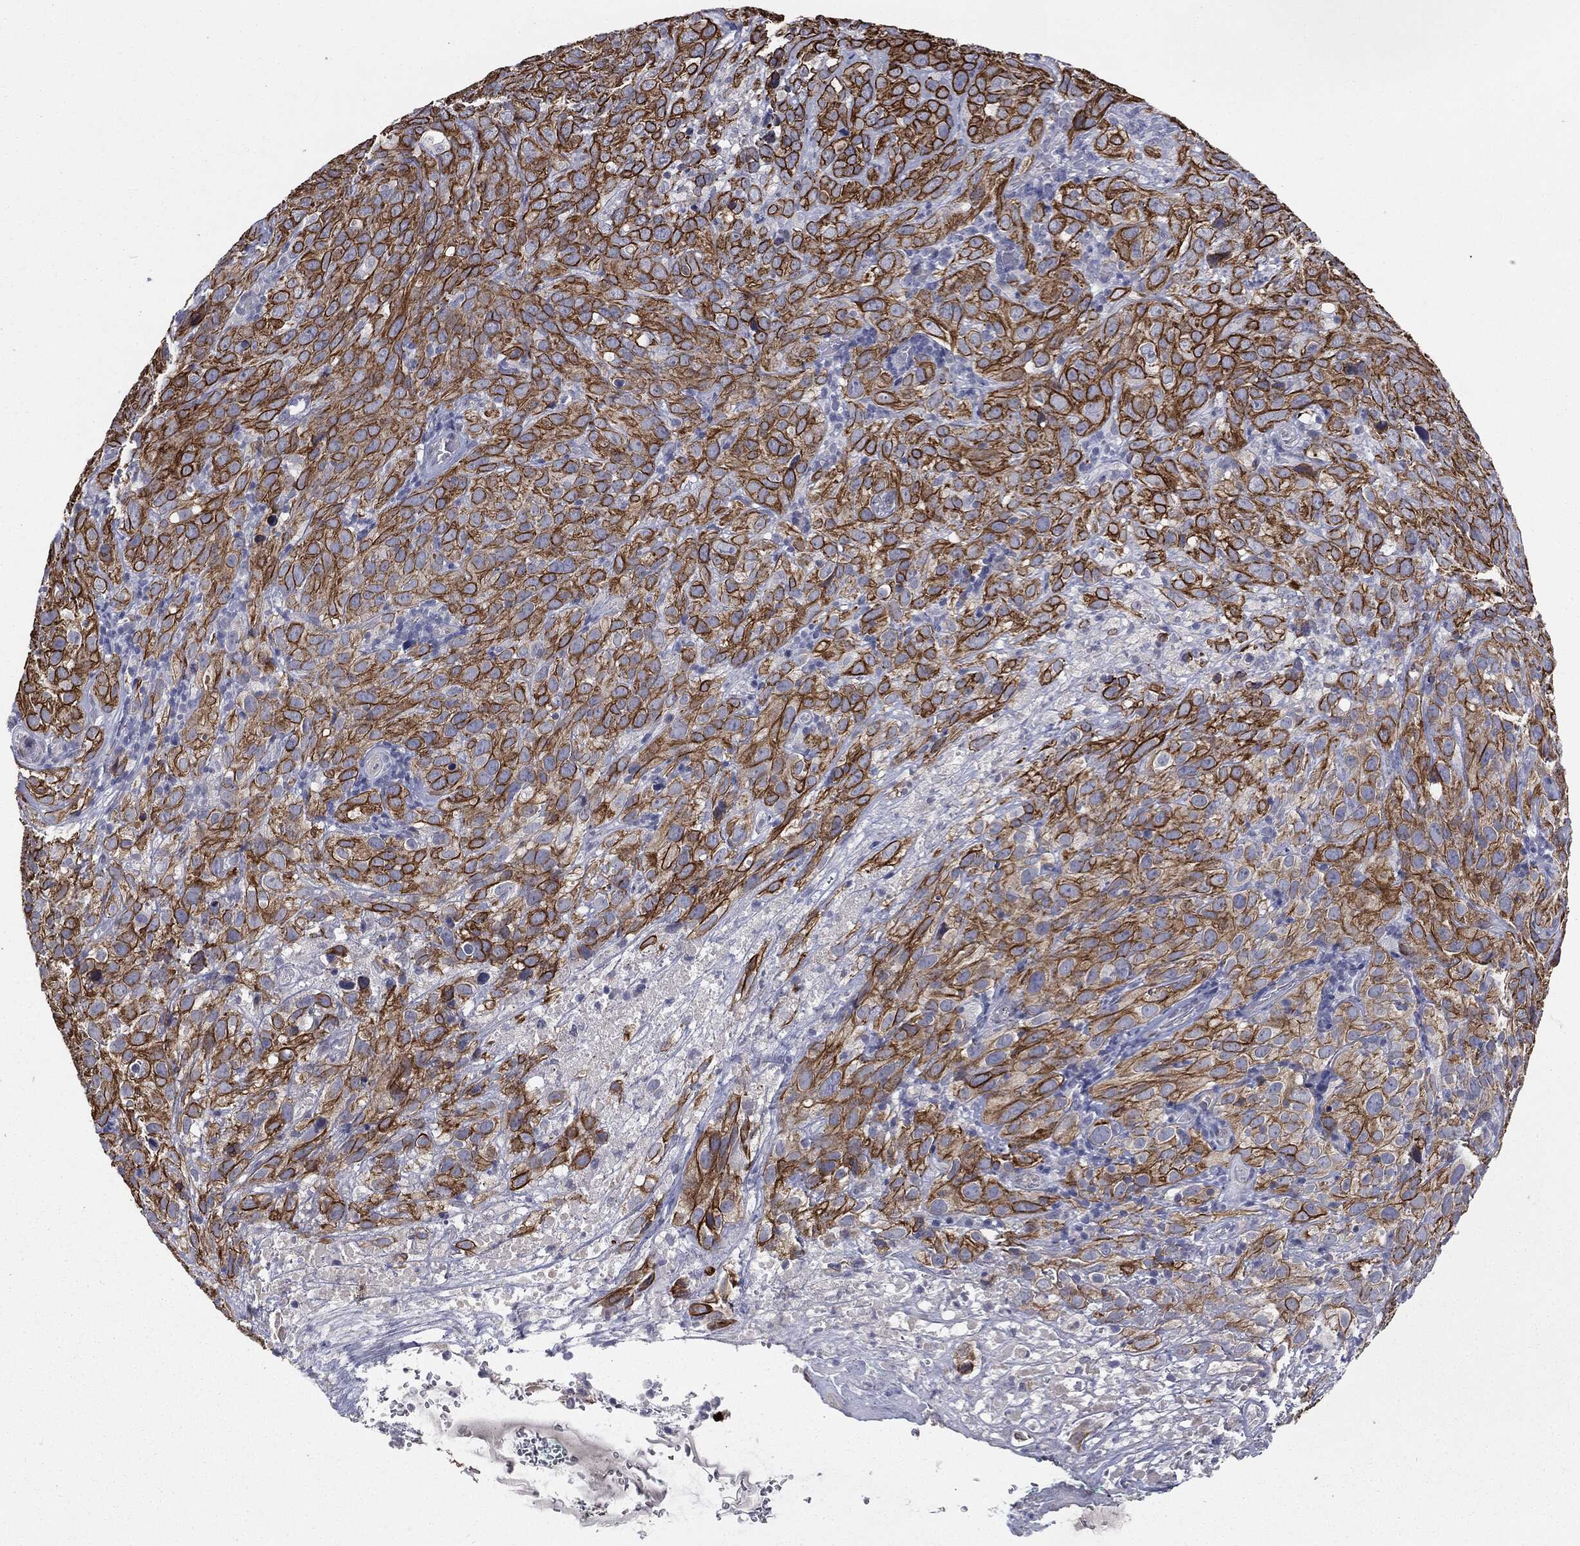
{"staining": {"intensity": "strong", "quantity": ">75%", "location": "cytoplasmic/membranous"}, "tissue": "cervical cancer", "cell_type": "Tumor cells", "image_type": "cancer", "snomed": [{"axis": "morphology", "description": "Squamous cell carcinoma, NOS"}, {"axis": "topography", "description": "Cervix"}], "caption": "Tumor cells display strong cytoplasmic/membranous staining in about >75% of cells in cervical cancer. The staining is performed using DAB (3,3'-diaminobenzidine) brown chromogen to label protein expression. The nuclei are counter-stained blue using hematoxylin.", "gene": "KRT5", "patient": {"sex": "female", "age": 51}}